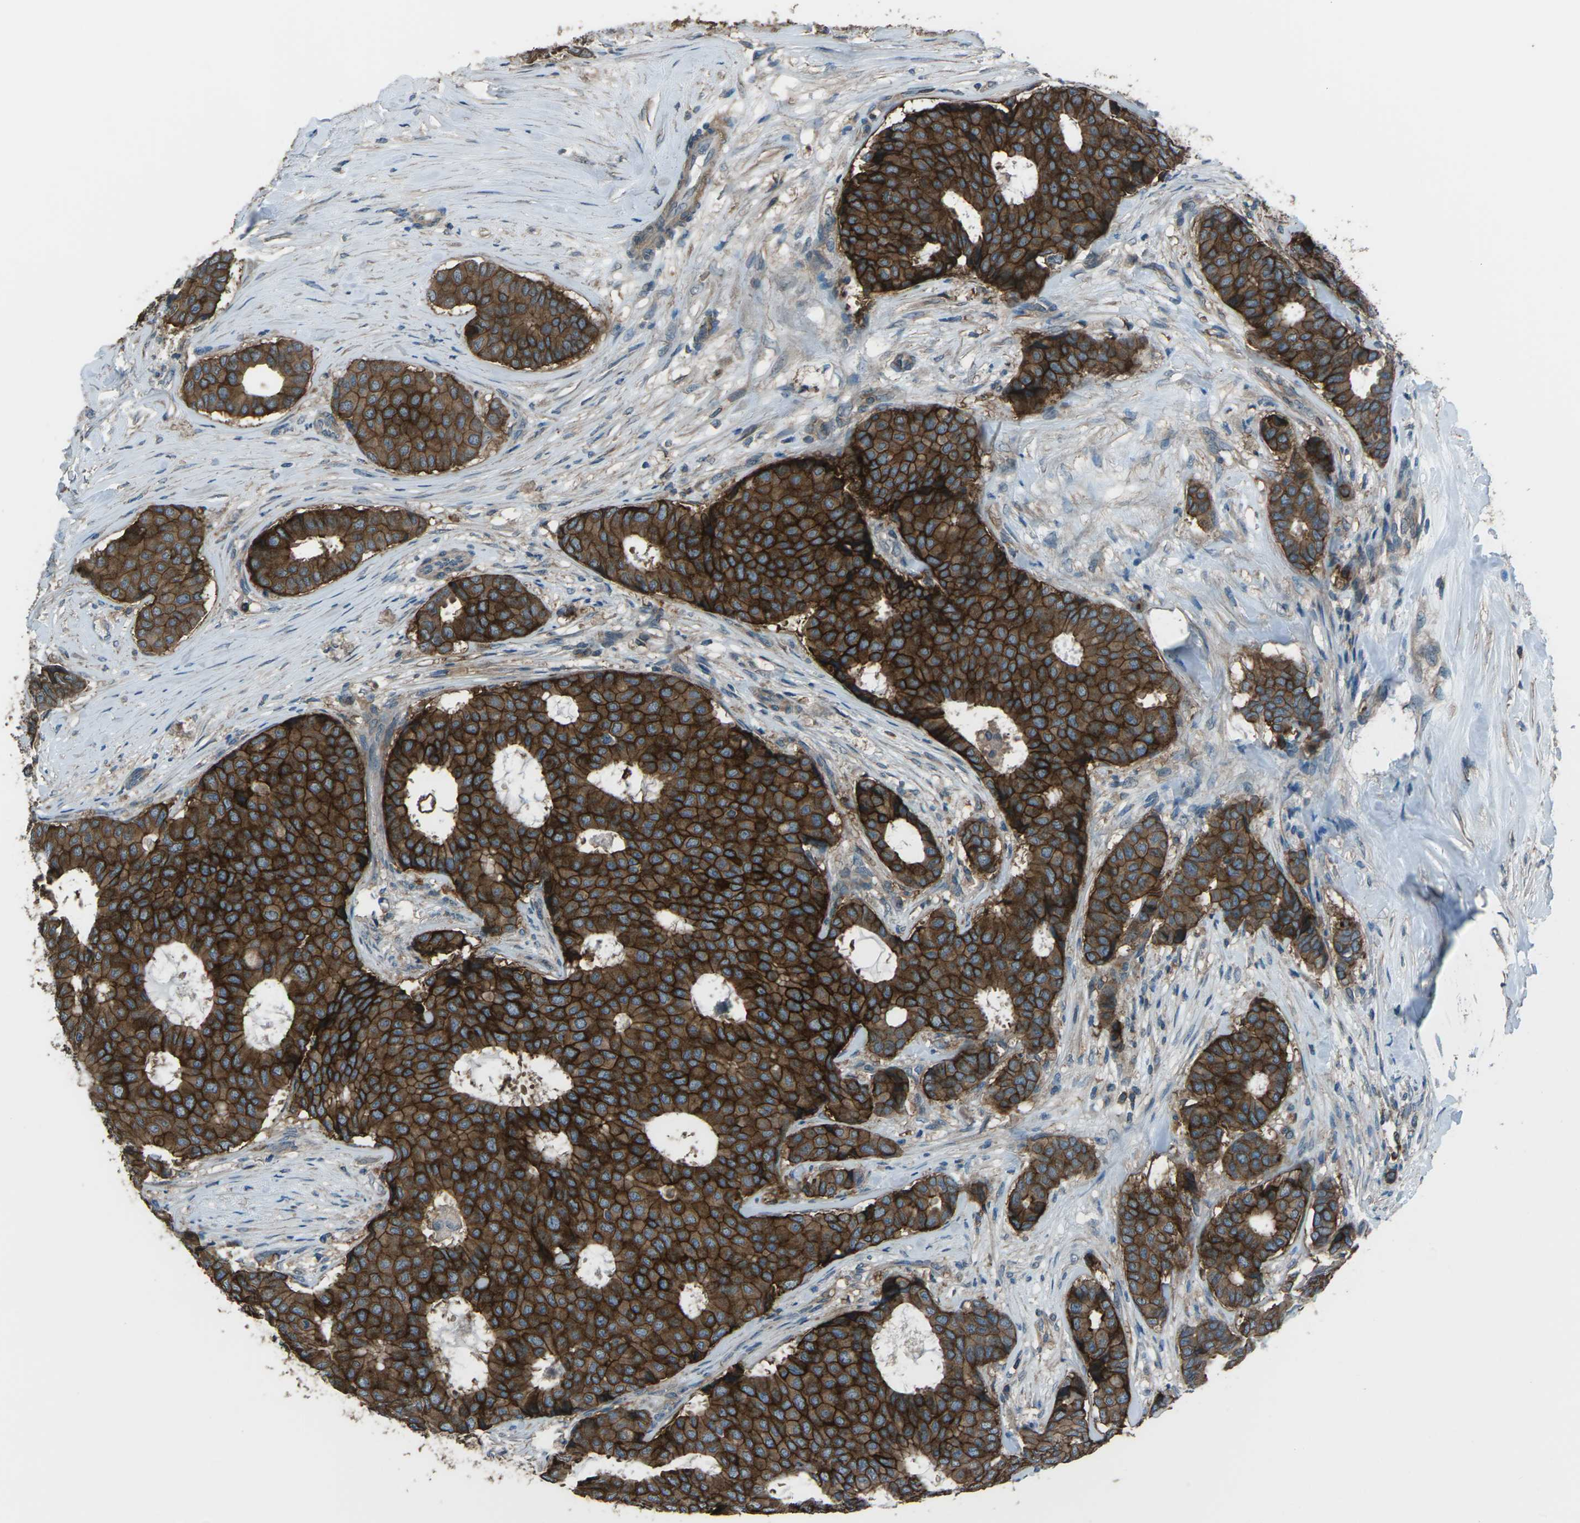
{"staining": {"intensity": "strong", "quantity": ">75%", "location": "cytoplasmic/membranous"}, "tissue": "breast cancer", "cell_type": "Tumor cells", "image_type": "cancer", "snomed": [{"axis": "morphology", "description": "Duct carcinoma"}, {"axis": "topography", "description": "Breast"}], "caption": "A photomicrograph showing strong cytoplasmic/membranous expression in about >75% of tumor cells in breast cancer (intraductal carcinoma), as visualized by brown immunohistochemical staining.", "gene": "CMTM4", "patient": {"sex": "female", "age": 75}}